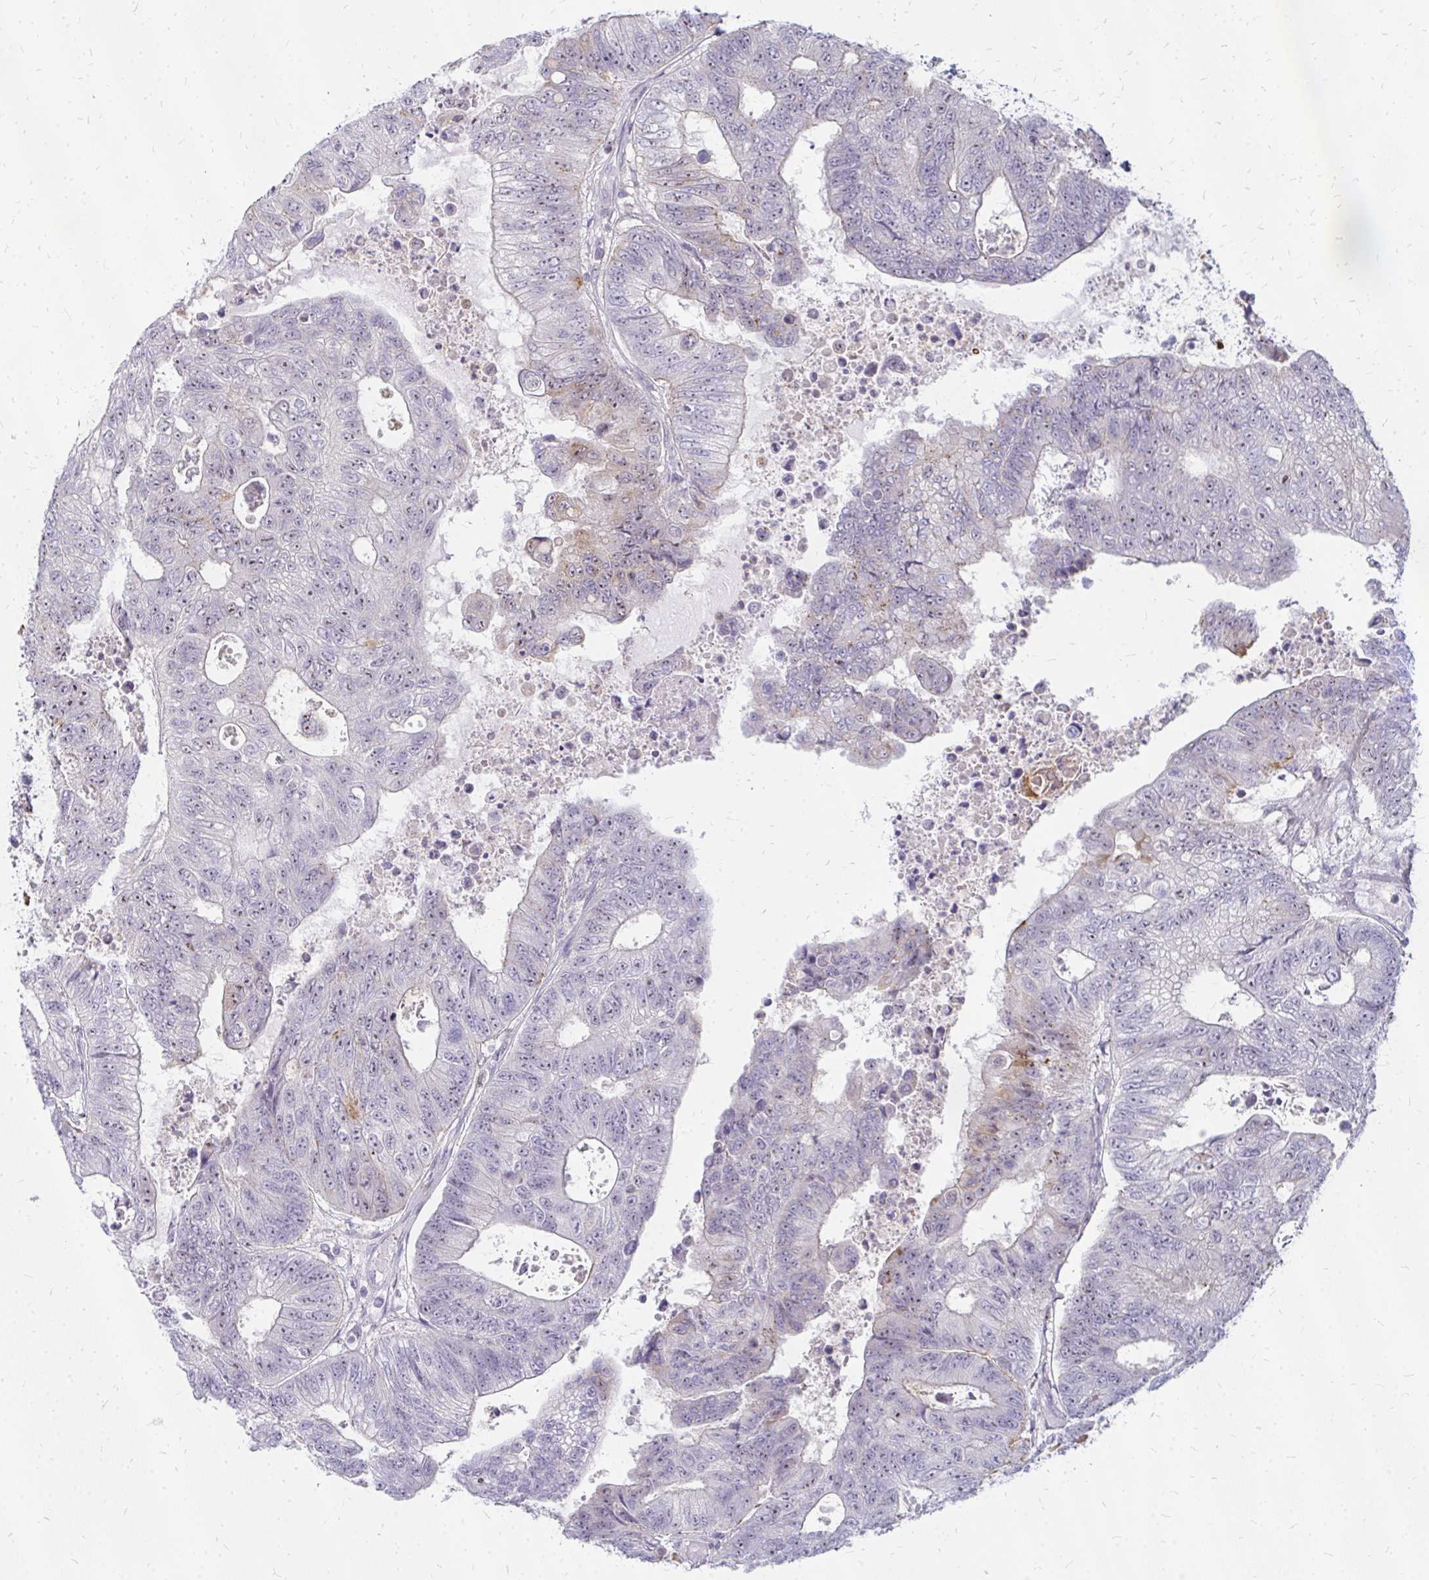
{"staining": {"intensity": "weak", "quantity": "25%-75%", "location": "nuclear"}, "tissue": "colorectal cancer", "cell_type": "Tumor cells", "image_type": "cancer", "snomed": [{"axis": "morphology", "description": "Adenocarcinoma, NOS"}, {"axis": "topography", "description": "Colon"}], "caption": "IHC image of neoplastic tissue: adenocarcinoma (colorectal) stained using IHC exhibits low levels of weak protein expression localized specifically in the nuclear of tumor cells, appearing as a nuclear brown color.", "gene": "FAM9A", "patient": {"sex": "female", "age": 48}}